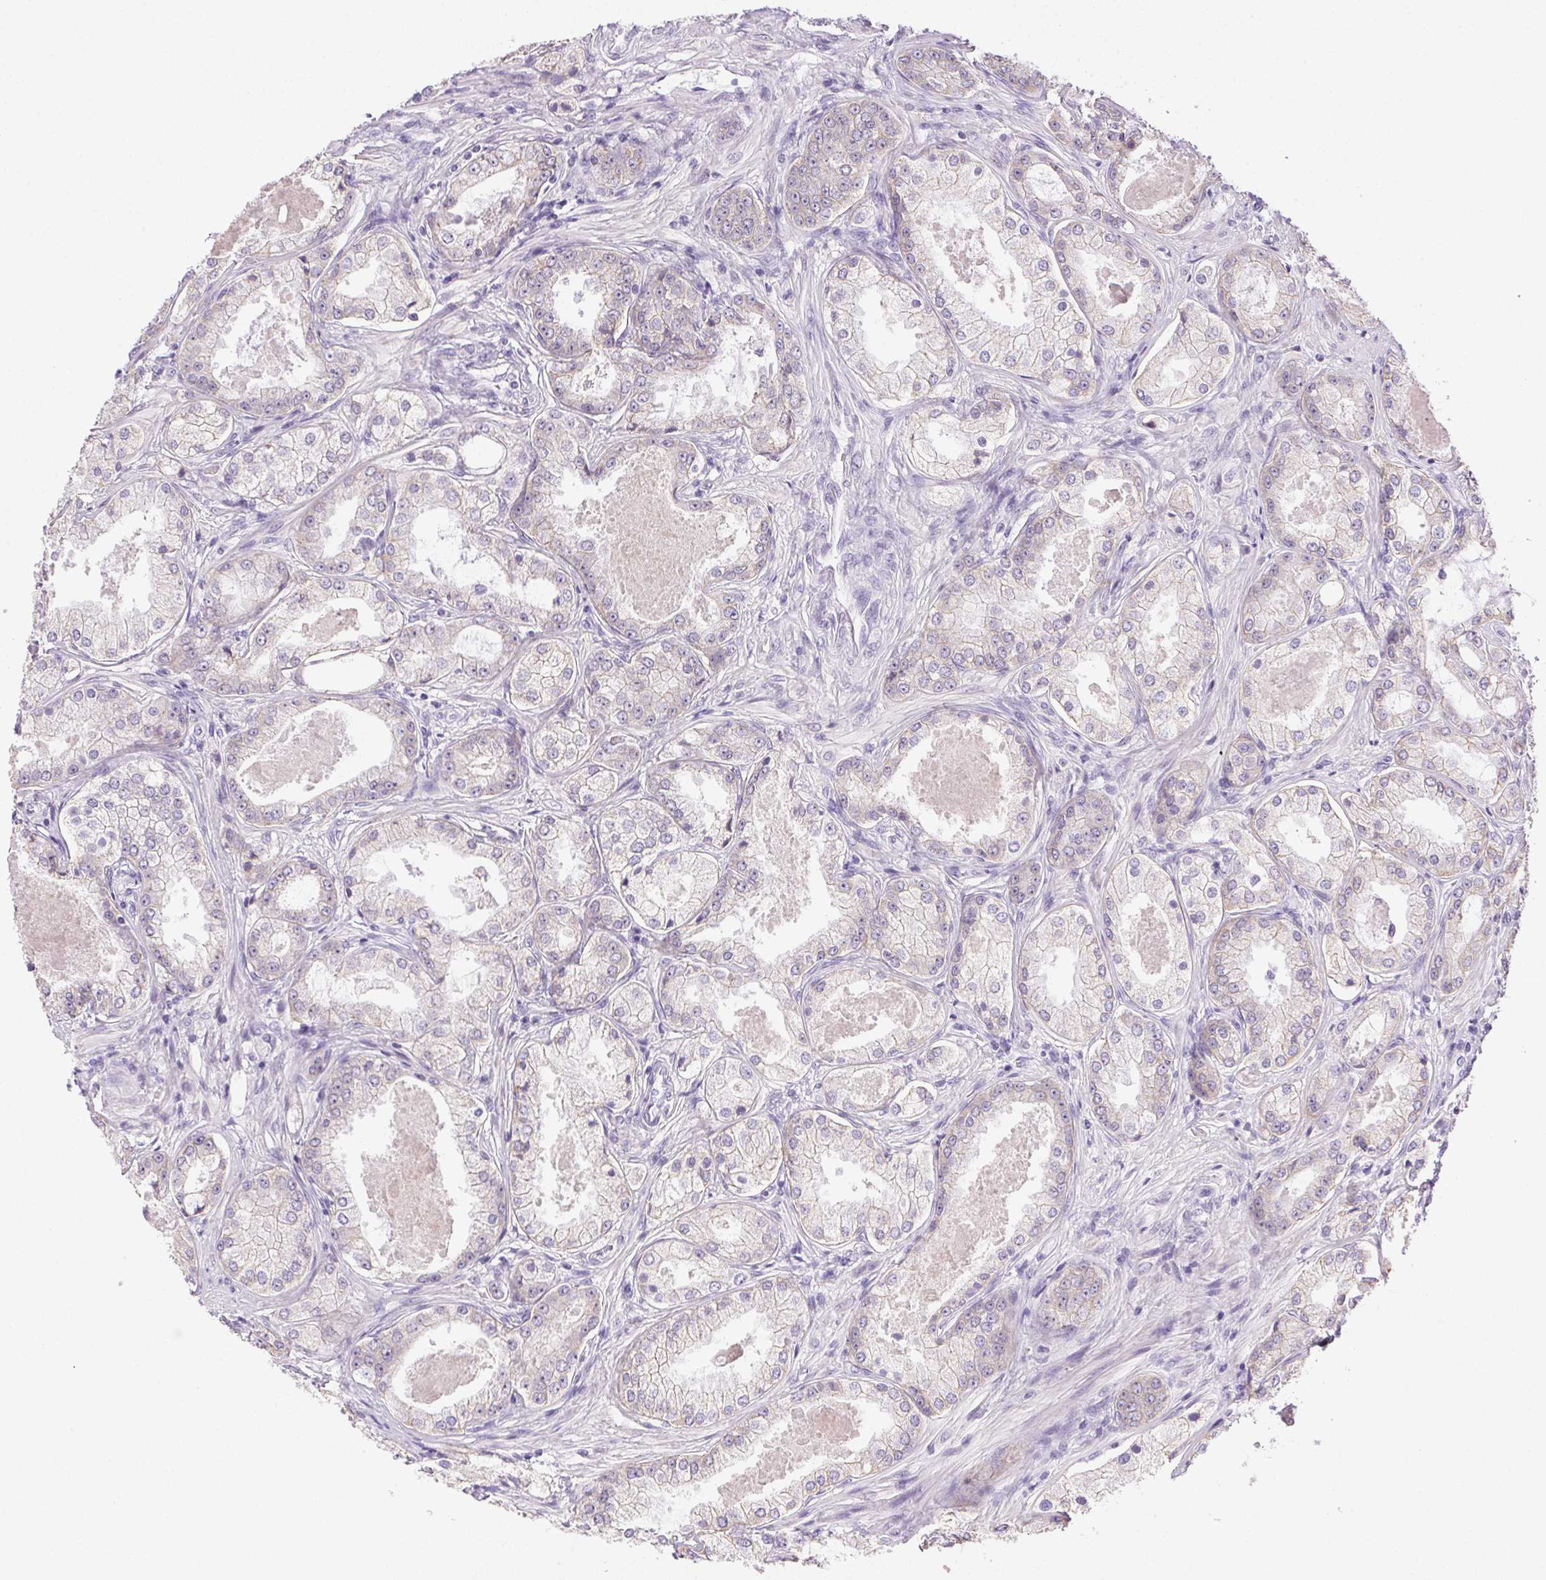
{"staining": {"intensity": "negative", "quantity": "none", "location": "none"}, "tissue": "prostate cancer", "cell_type": "Tumor cells", "image_type": "cancer", "snomed": [{"axis": "morphology", "description": "Adenocarcinoma, Low grade"}, {"axis": "topography", "description": "Prostate"}], "caption": "DAB immunohistochemical staining of human prostate cancer displays no significant expression in tumor cells.", "gene": "CLDN10", "patient": {"sex": "male", "age": 68}}